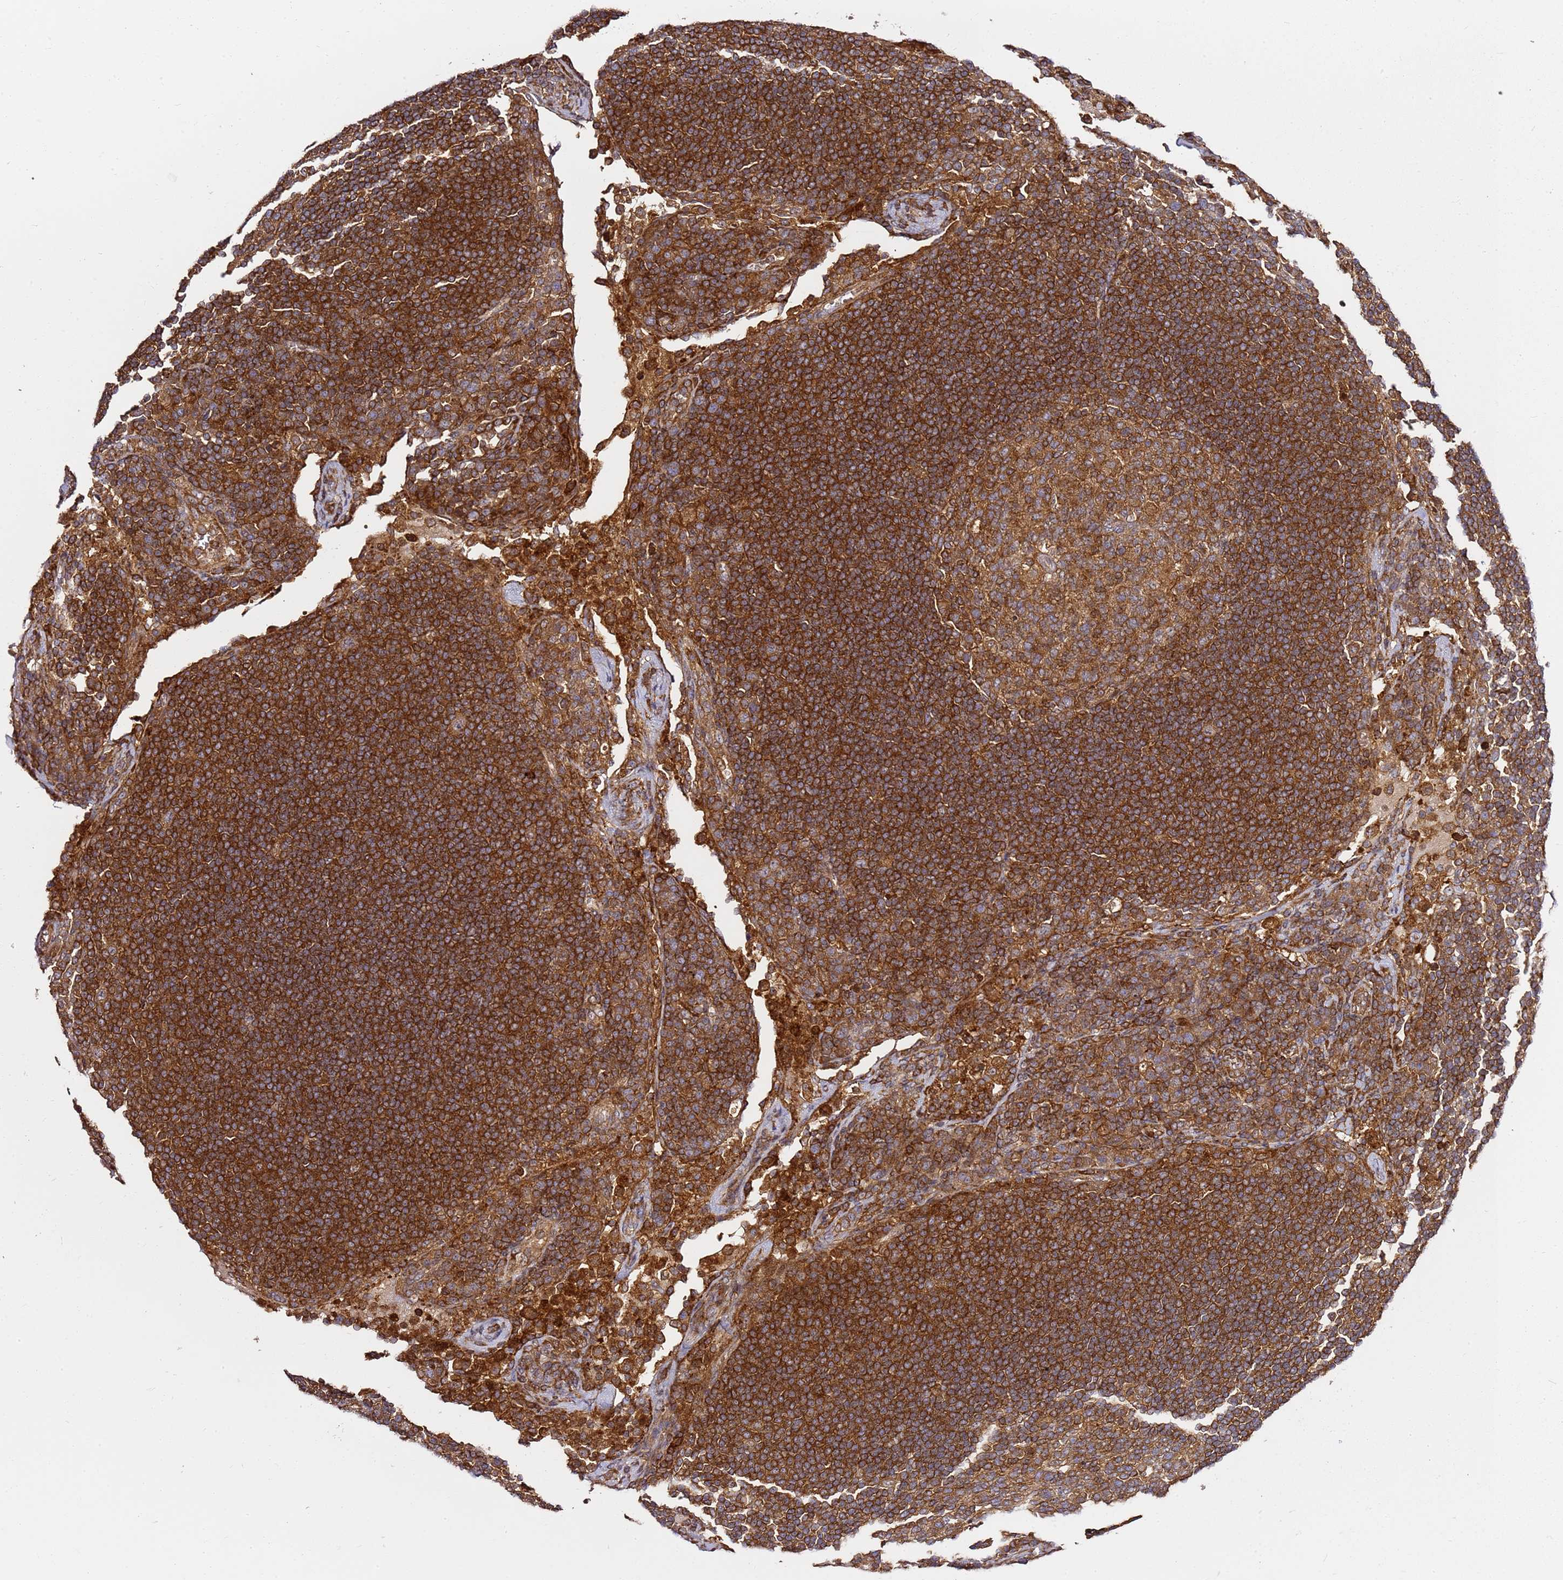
{"staining": {"intensity": "moderate", "quantity": ">75%", "location": "cytoplasmic/membranous"}, "tissue": "lymph node", "cell_type": "Germinal center cells", "image_type": "normal", "snomed": [{"axis": "morphology", "description": "Normal tissue, NOS"}, {"axis": "topography", "description": "Lymph node"}], "caption": "A high-resolution photomicrograph shows immunohistochemistry staining of benign lymph node, which shows moderate cytoplasmic/membranous staining in about >75% of germinal center cells. Immunohistochemistry stains the protein in brown and the nuclei are stained blue.", "gene": "PRMT7", "patient": {"sex": "female", "age": 53}}